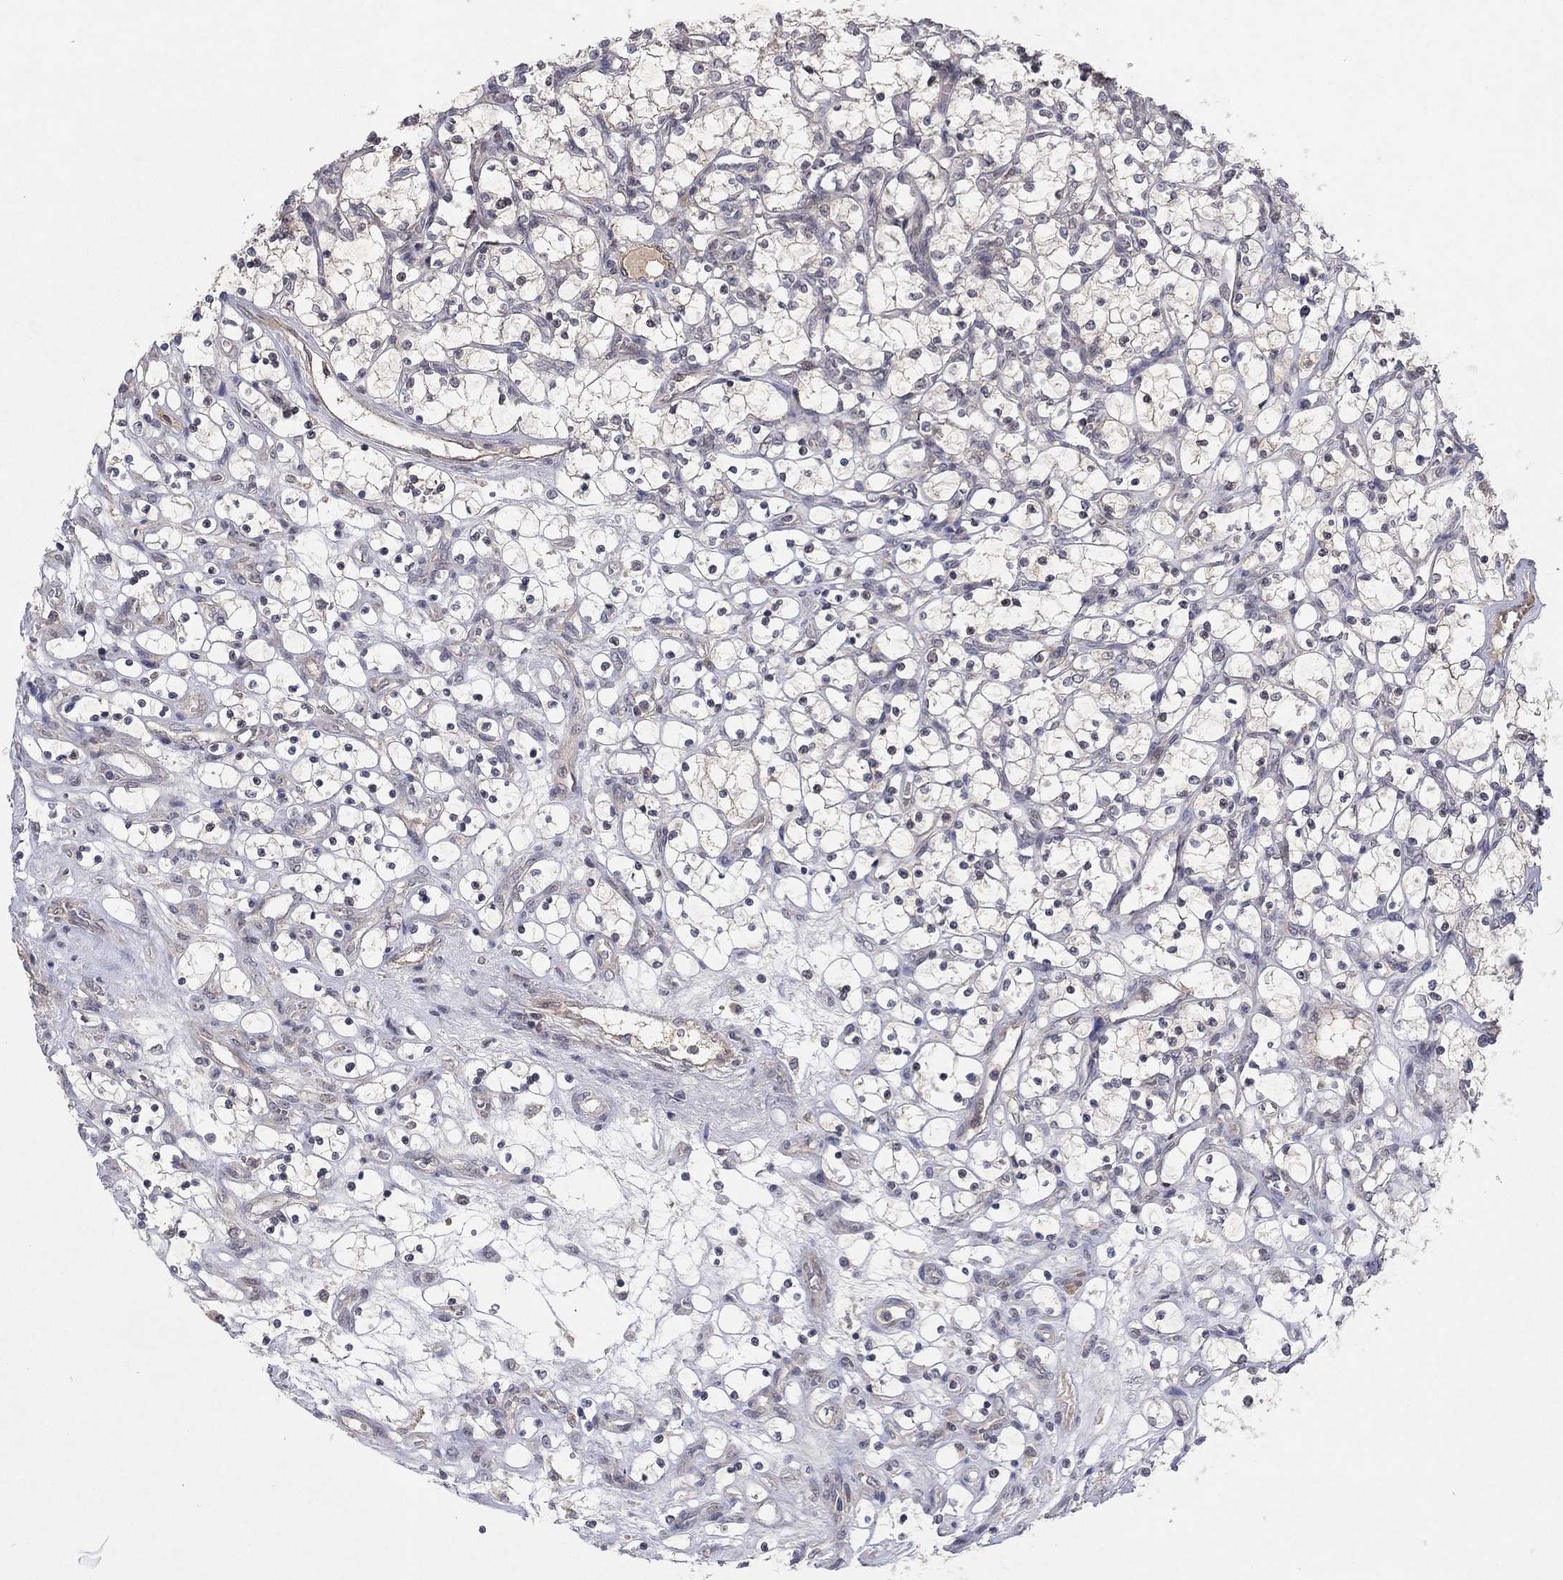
{"staining": {"intensity": "negative", "quantity": "none", "location": "none"}, "tissue": "renal cancer", "cell_type": "Tumor cells", "image_type": "cancer", "snomed": [{"axis": "morphology", "description": "Adenocarcinoma, NOS"}, {"axis": "topography", "description": "Kidney"}], "caption": "Renal cancer (adenocarcinoma) was stained to show a protein in brown. There is no significant positivity in tumor cells.", "gene": "IL4", "patient": {"sex": "female", "age": 69}}